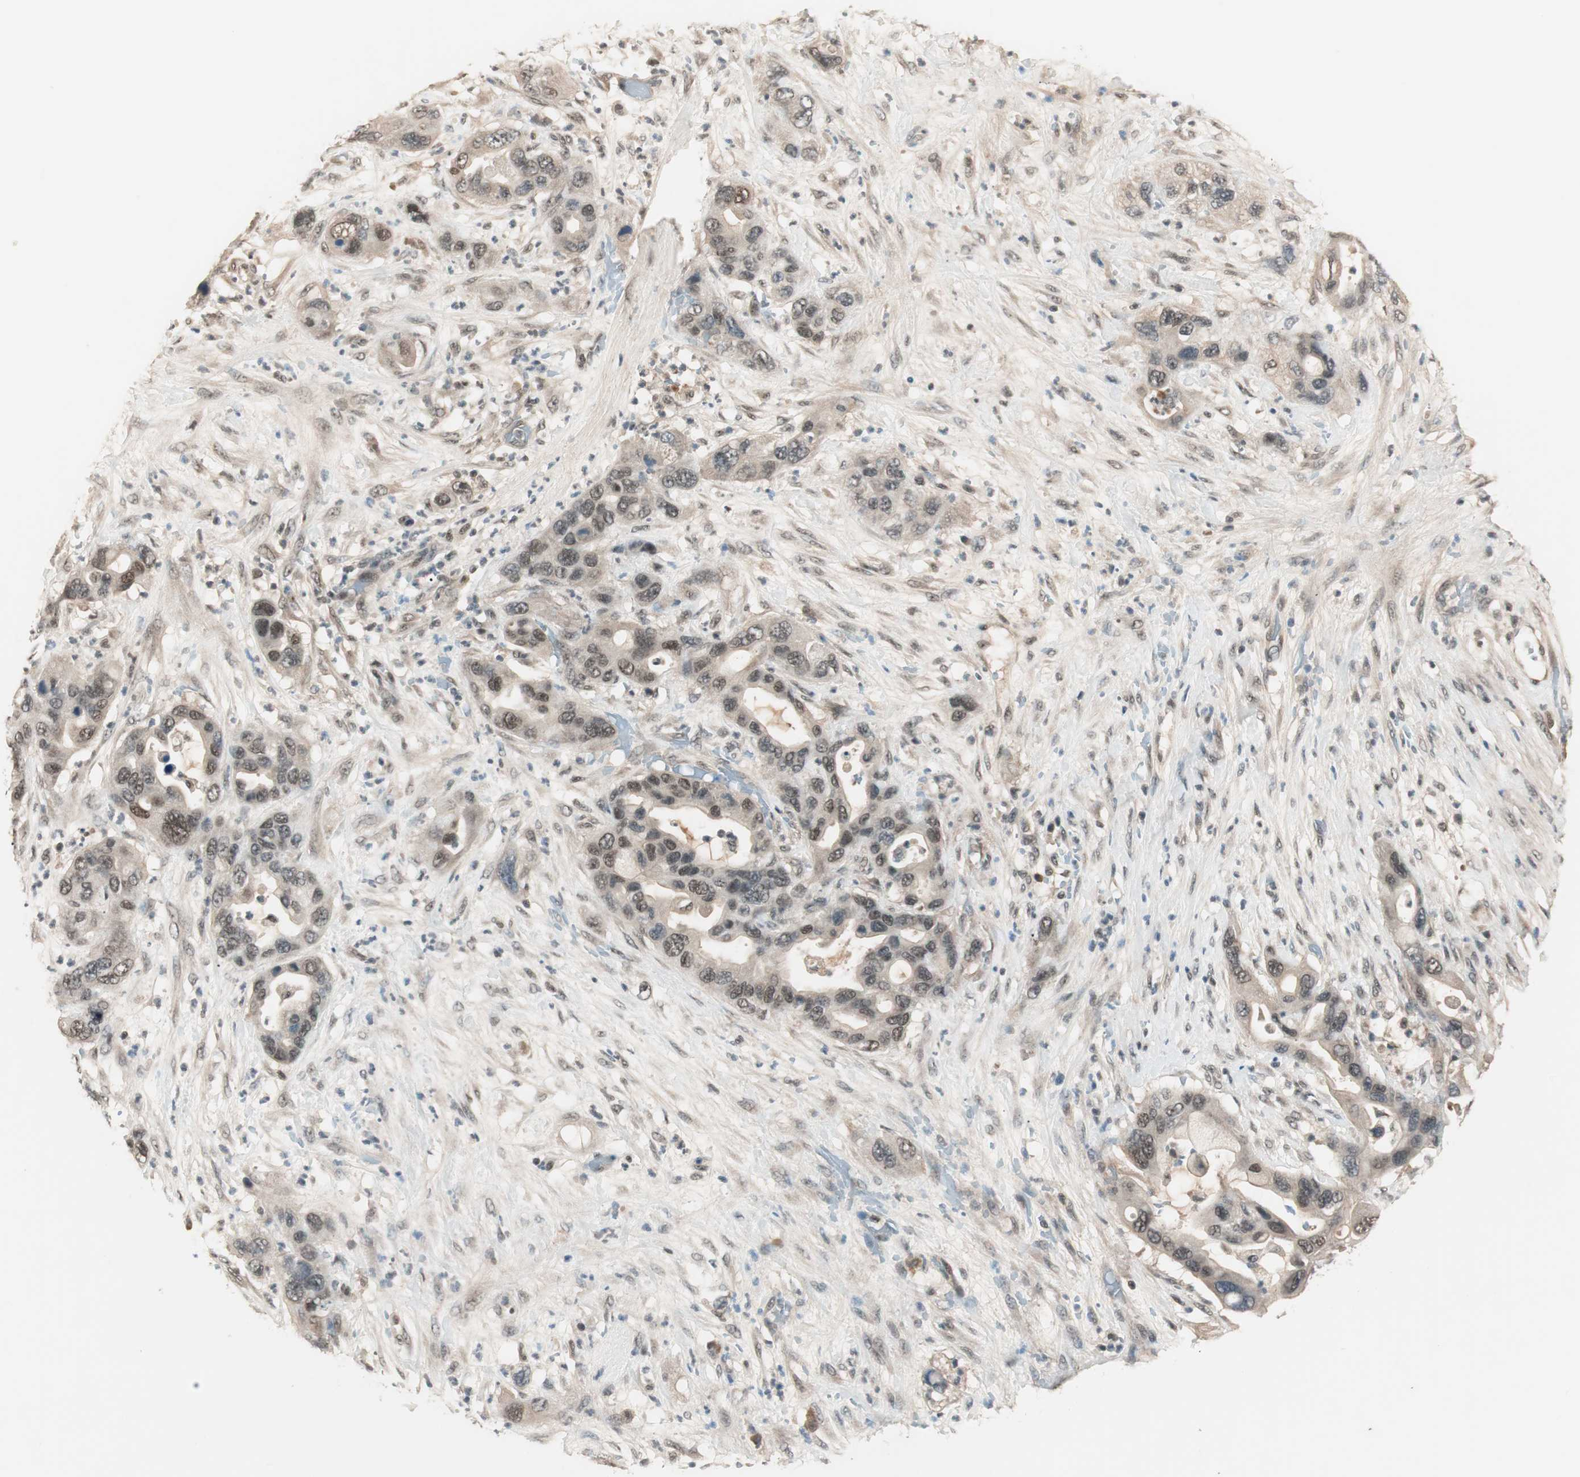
{"staining": {"intensity": "weak", "quantity": "25%-75%", "location": "nuclear"}, "tissue": "pancreatic cancer", "cell_type": "Tumor cells", "image_type": "cancer", "snomed": [{"axis": "morphology", "description": "Adenocarcinoma, NOS"}, {"axis": "topography", "description": "Pancreas"}], "caption": "Human pancreatic cancer (adenocarcinoma) stained with a protein marker displays weak staining in tumor cells.", "gene": "NFRKB", "patient": {"sex": "female", "age": 71}}